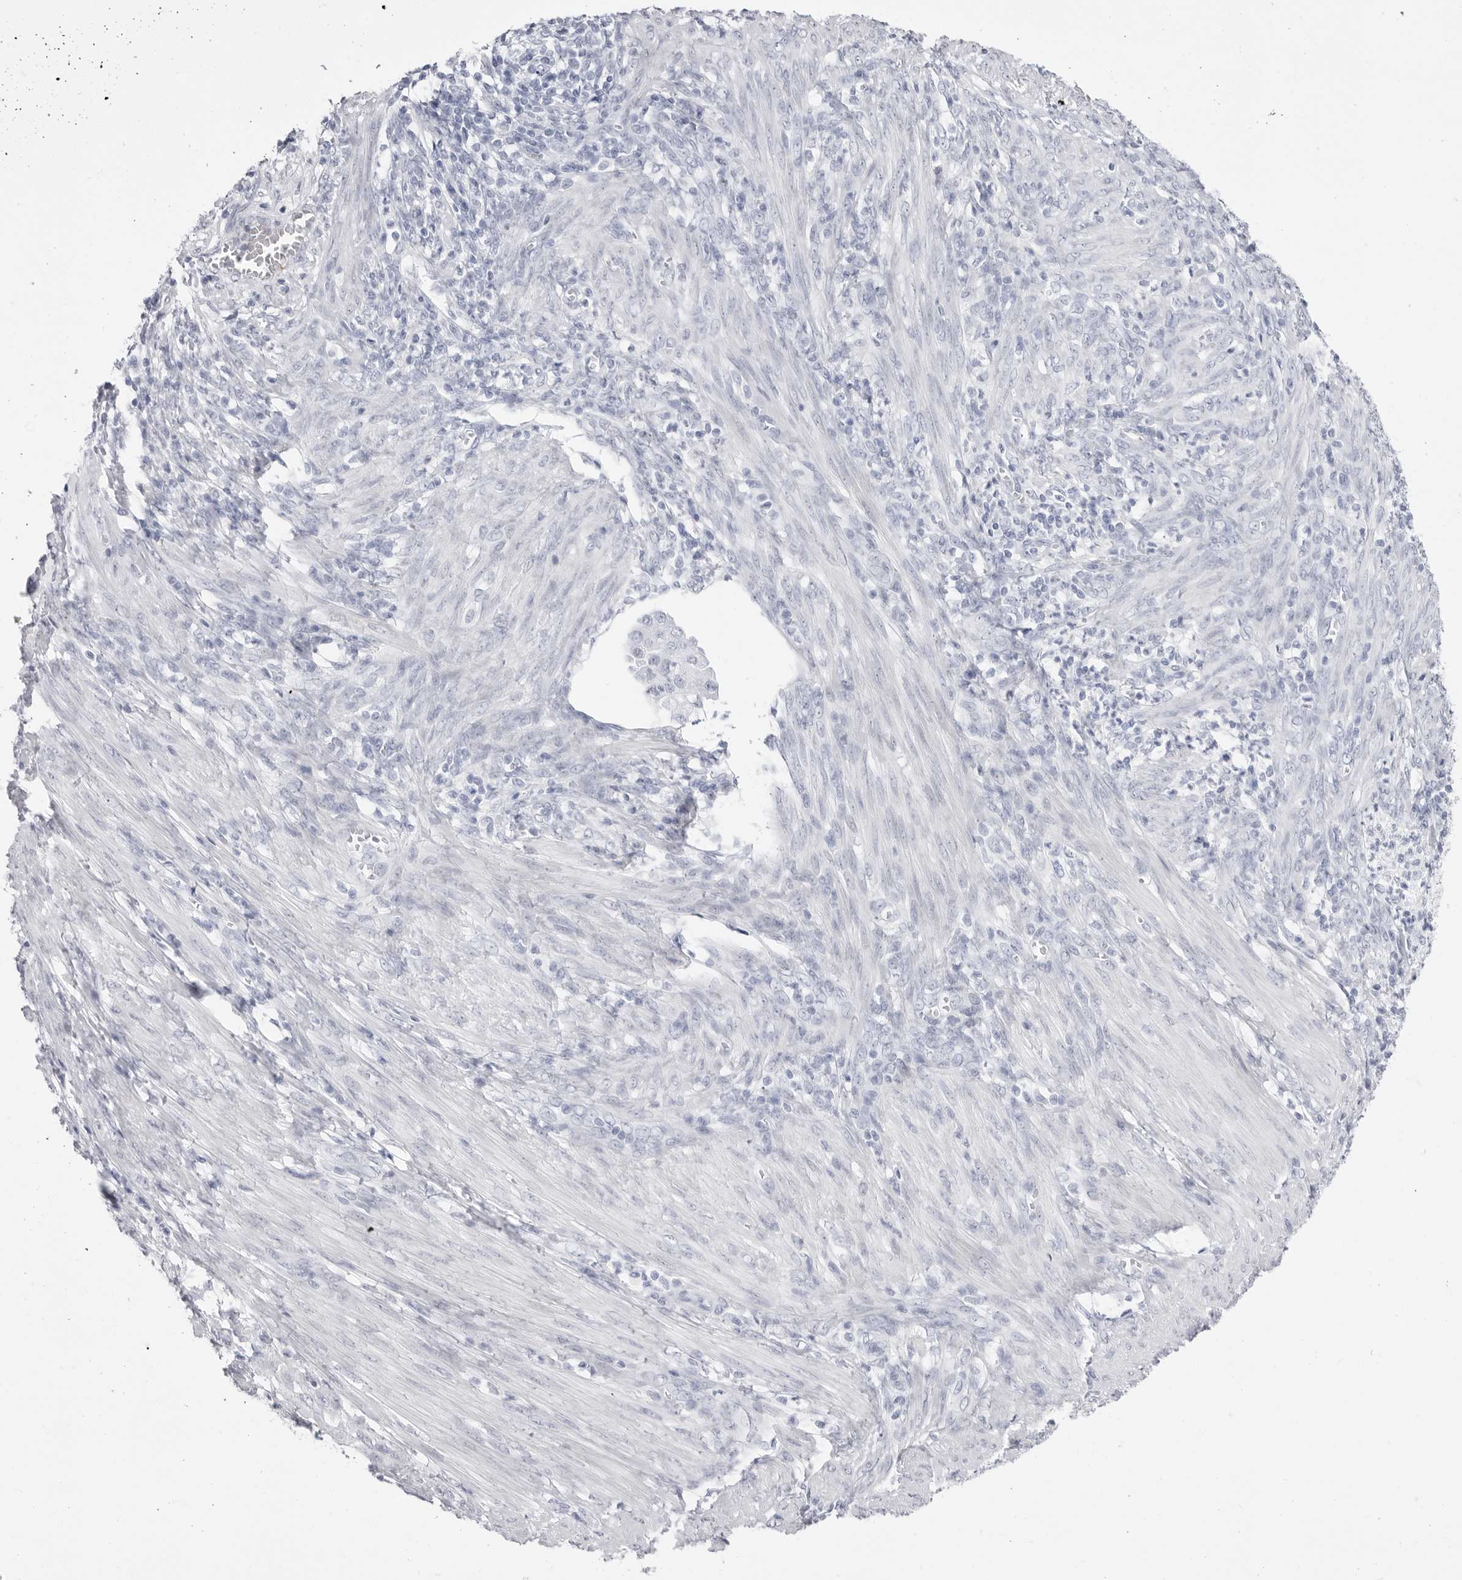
{"staining": {"intensity": "negative", "quantity": "none", "location": "none"}, "tissue": "endometrial cancer", "cell_type": "Tumor cells", "image_type": "cancer", "snomed": [{"axis": "morphology", "description": "Adenocarcinoma, NOS"}, {"axis": "topography", "description": "Endometrium"}], "caption": "IHC of endometrial cancer displays no positivity in tumor cells.", "gene": "TSSK1B", "patient": {"sex": "female", "age": 49}}